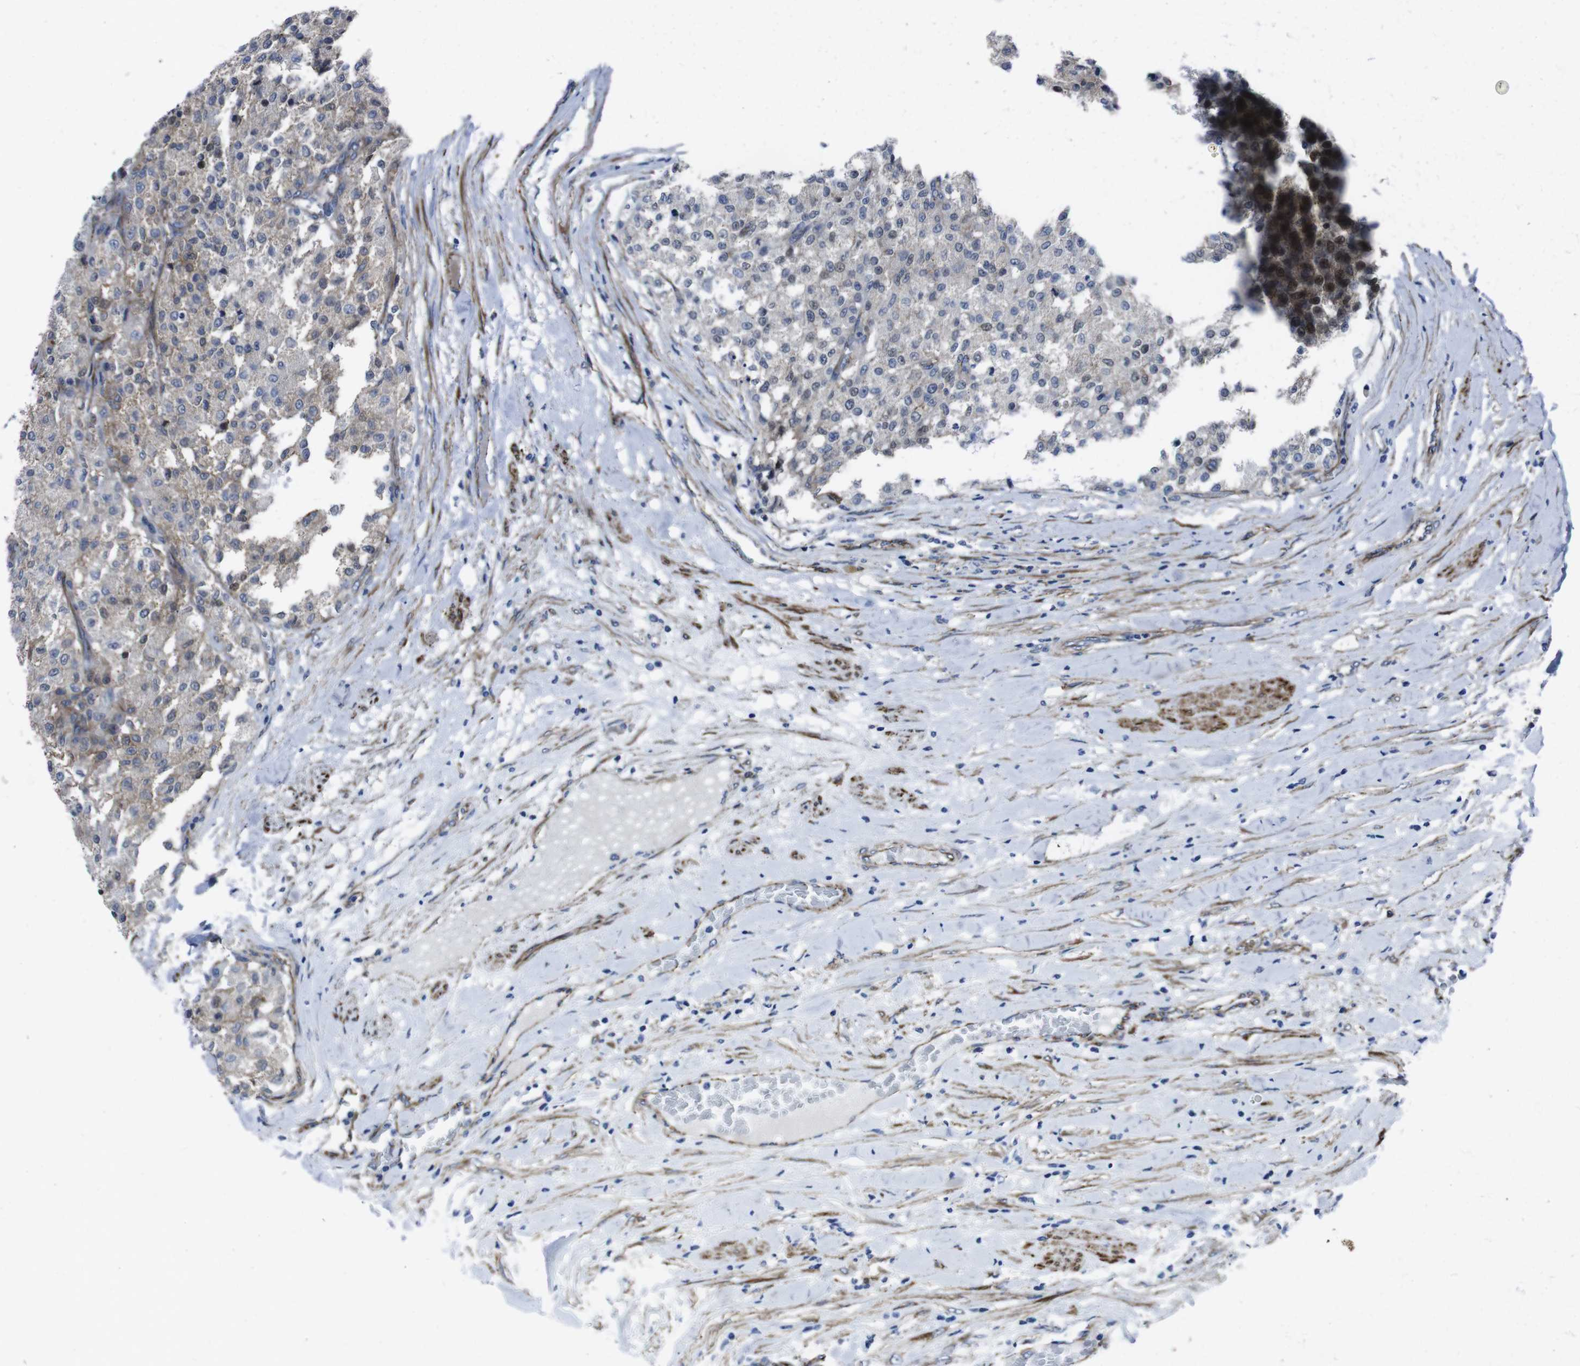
{"staining": {"intensity": "weak", "quantity": "<25%", "location": "cytoplasmic/membranous"}, "tissue": "testis cancer", "cell_type": "Tumor cells", "image_type": "cancer", "snomed": [{"axis": "morphology", "description": "Seminoma, NOS"}, {"axis": "topography", "description": "Testis"}], "caption": "The immunohistochemistry (IHC) histopathology image has no significant positivity in tumor cells of testis cancer tissue. (DAB immunohistochemistry, high magnification).", "gene": "NUMB", "patient": {"sex": "male", "age": 59}}